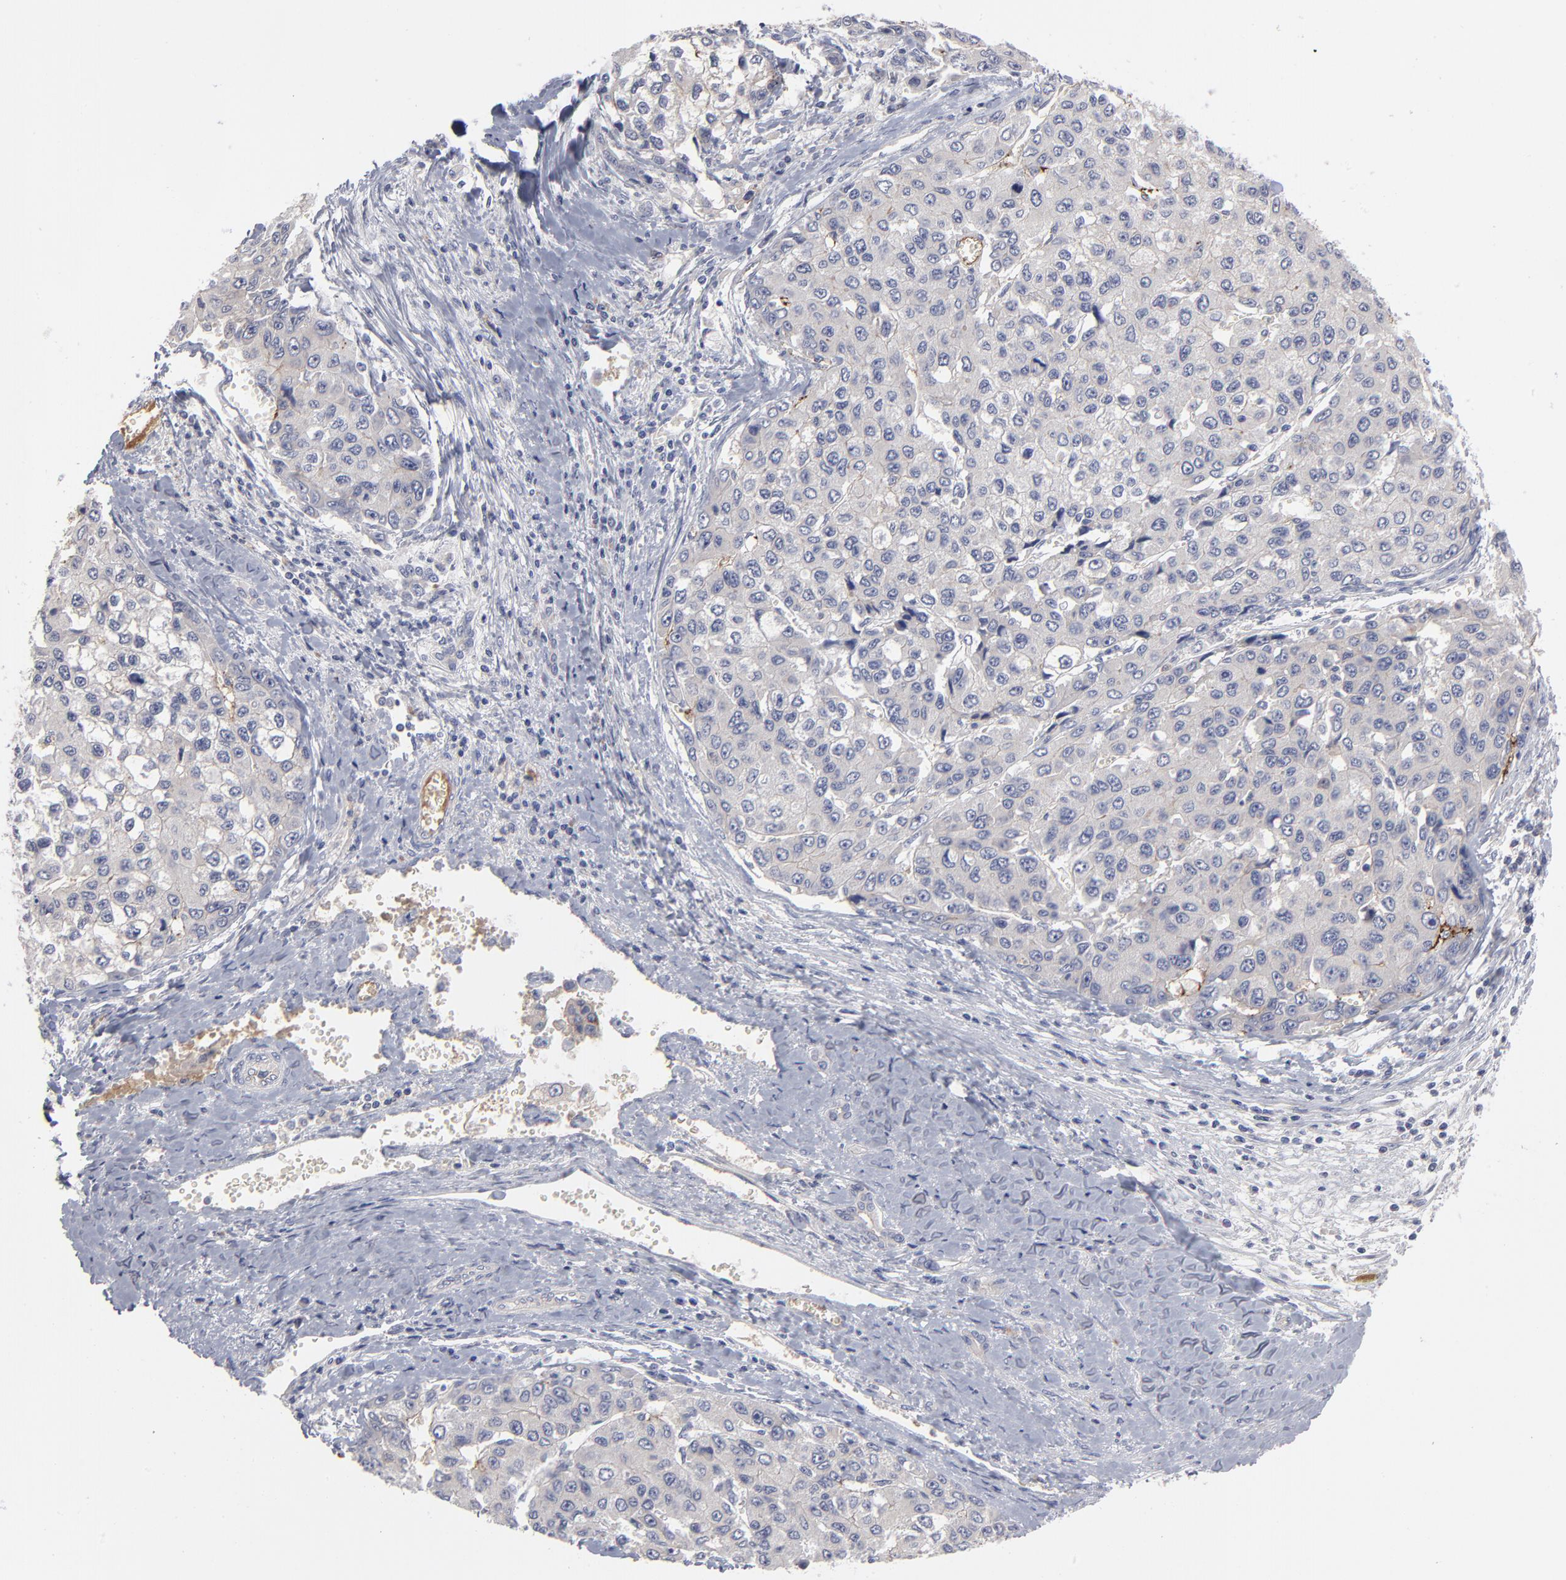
{"staining": {"intensity": "negative", "quantity": "none", "location": "none"}, "tissue": "liver cancer", "cell_type": "Tumor cells", "image_type": "cancer", "snomed": [{"axis": "morphology", "description": "Carcinoma, Hepatocellular, NOS"}, {"axis": "topography", "description": "Liver"}], "caption": "High power microscopy histopathology image of an IHC photomicrograph of liver cancer, revealing no significant staining in tumor cells.", "gene": "CCR3", "patient": {"sex": "female", "age": 66}}